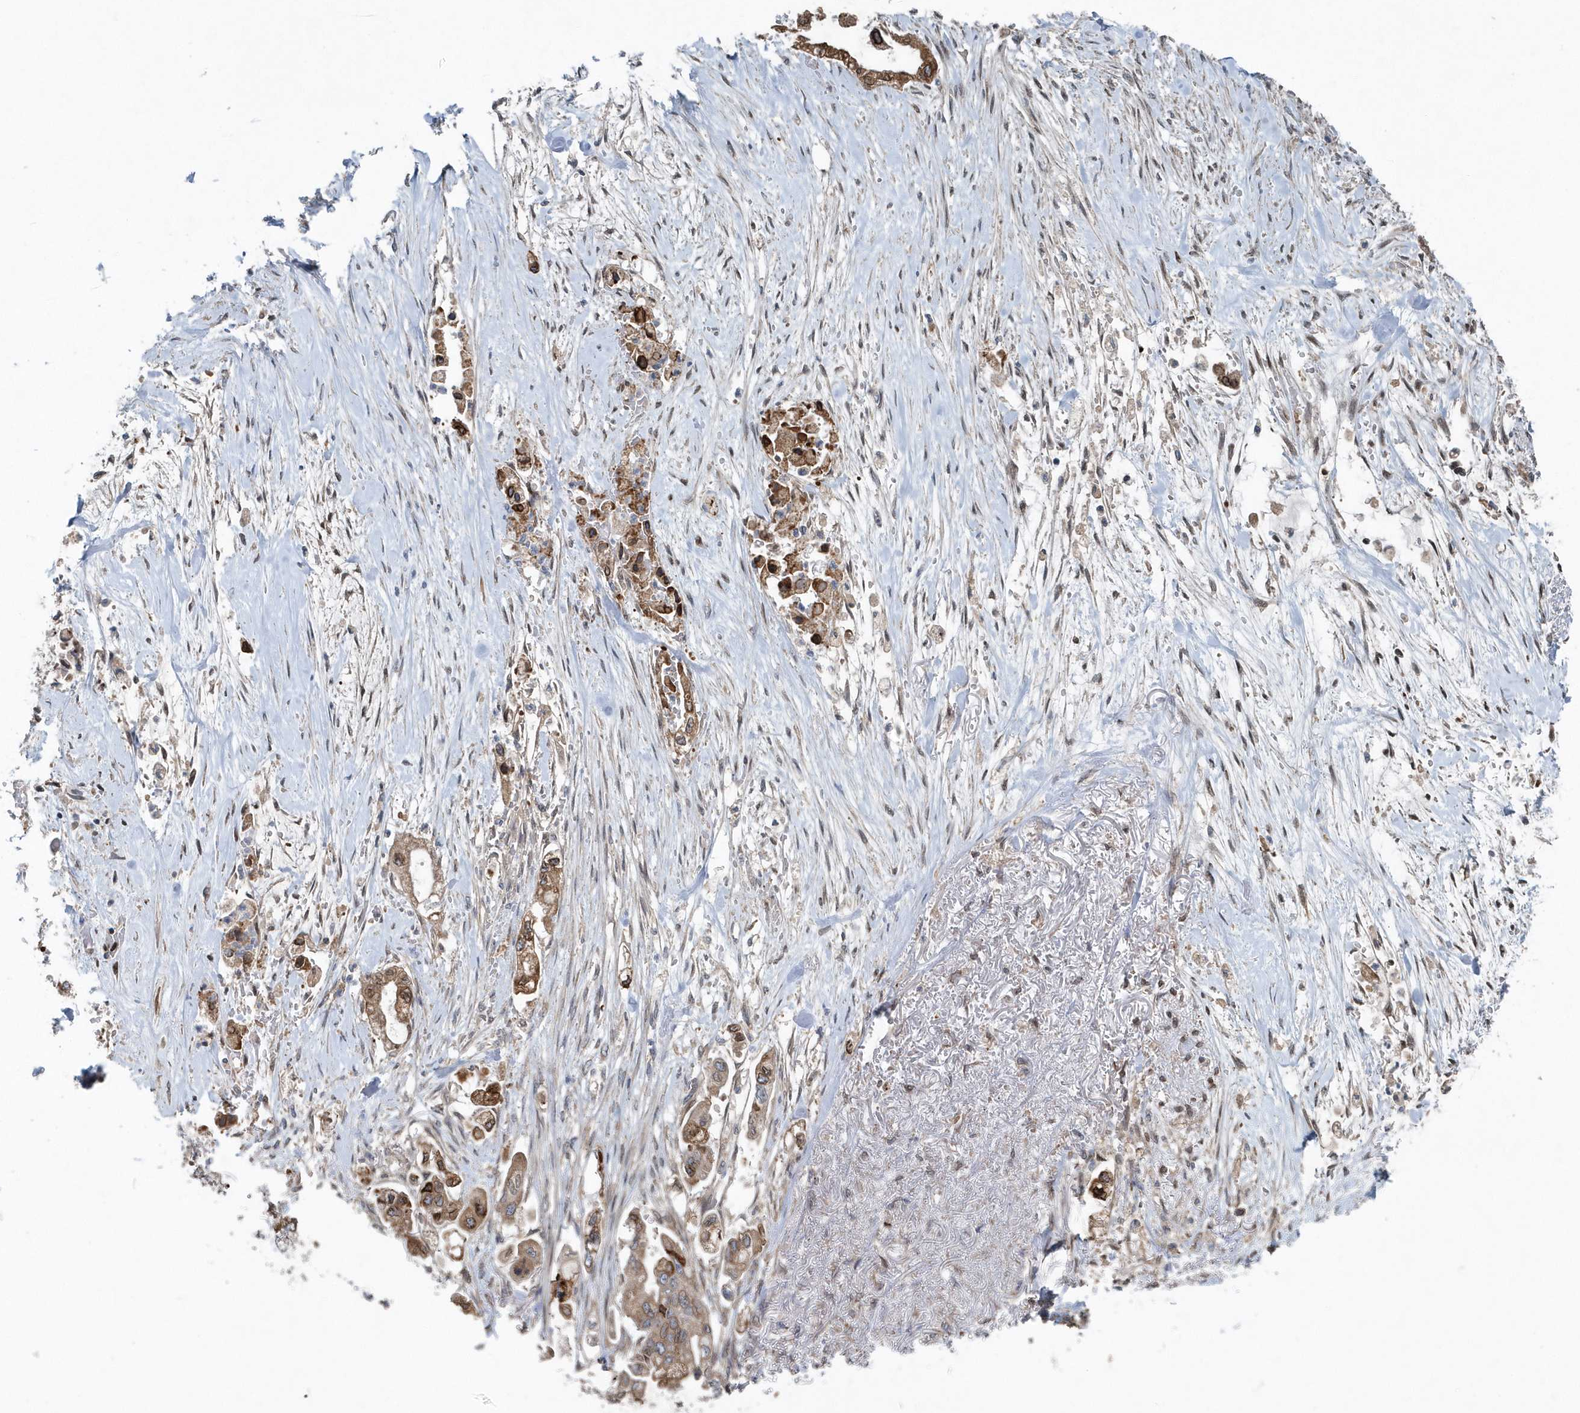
{"staining": {"intensity": "moderate", "quantity": ">75%", "location": "cytoplasmic/membranous"}, "tissue": "stomach cancer", "cell_type": "Tumor cells", "image_type": "cancer", "snomed": [{"axis": "morphology", "description": "Adenocarcinoma, NOS"}, {"axis": "topography", "description": "Stomach"}], "caption": "Stomach cancer (adenocarcinoma) stained with DAB immunohistochemistry (IHC) demonstrates medium levels of moderate cytoplasmic/membranous expression in approximately >75% of tumor cells. (DAB (3,3'-diaminobenzidine) = brown stain, brightfield microscopy at high magnification).", "gene": "MCC", "patient": {"sex": "male", "age": 62}}